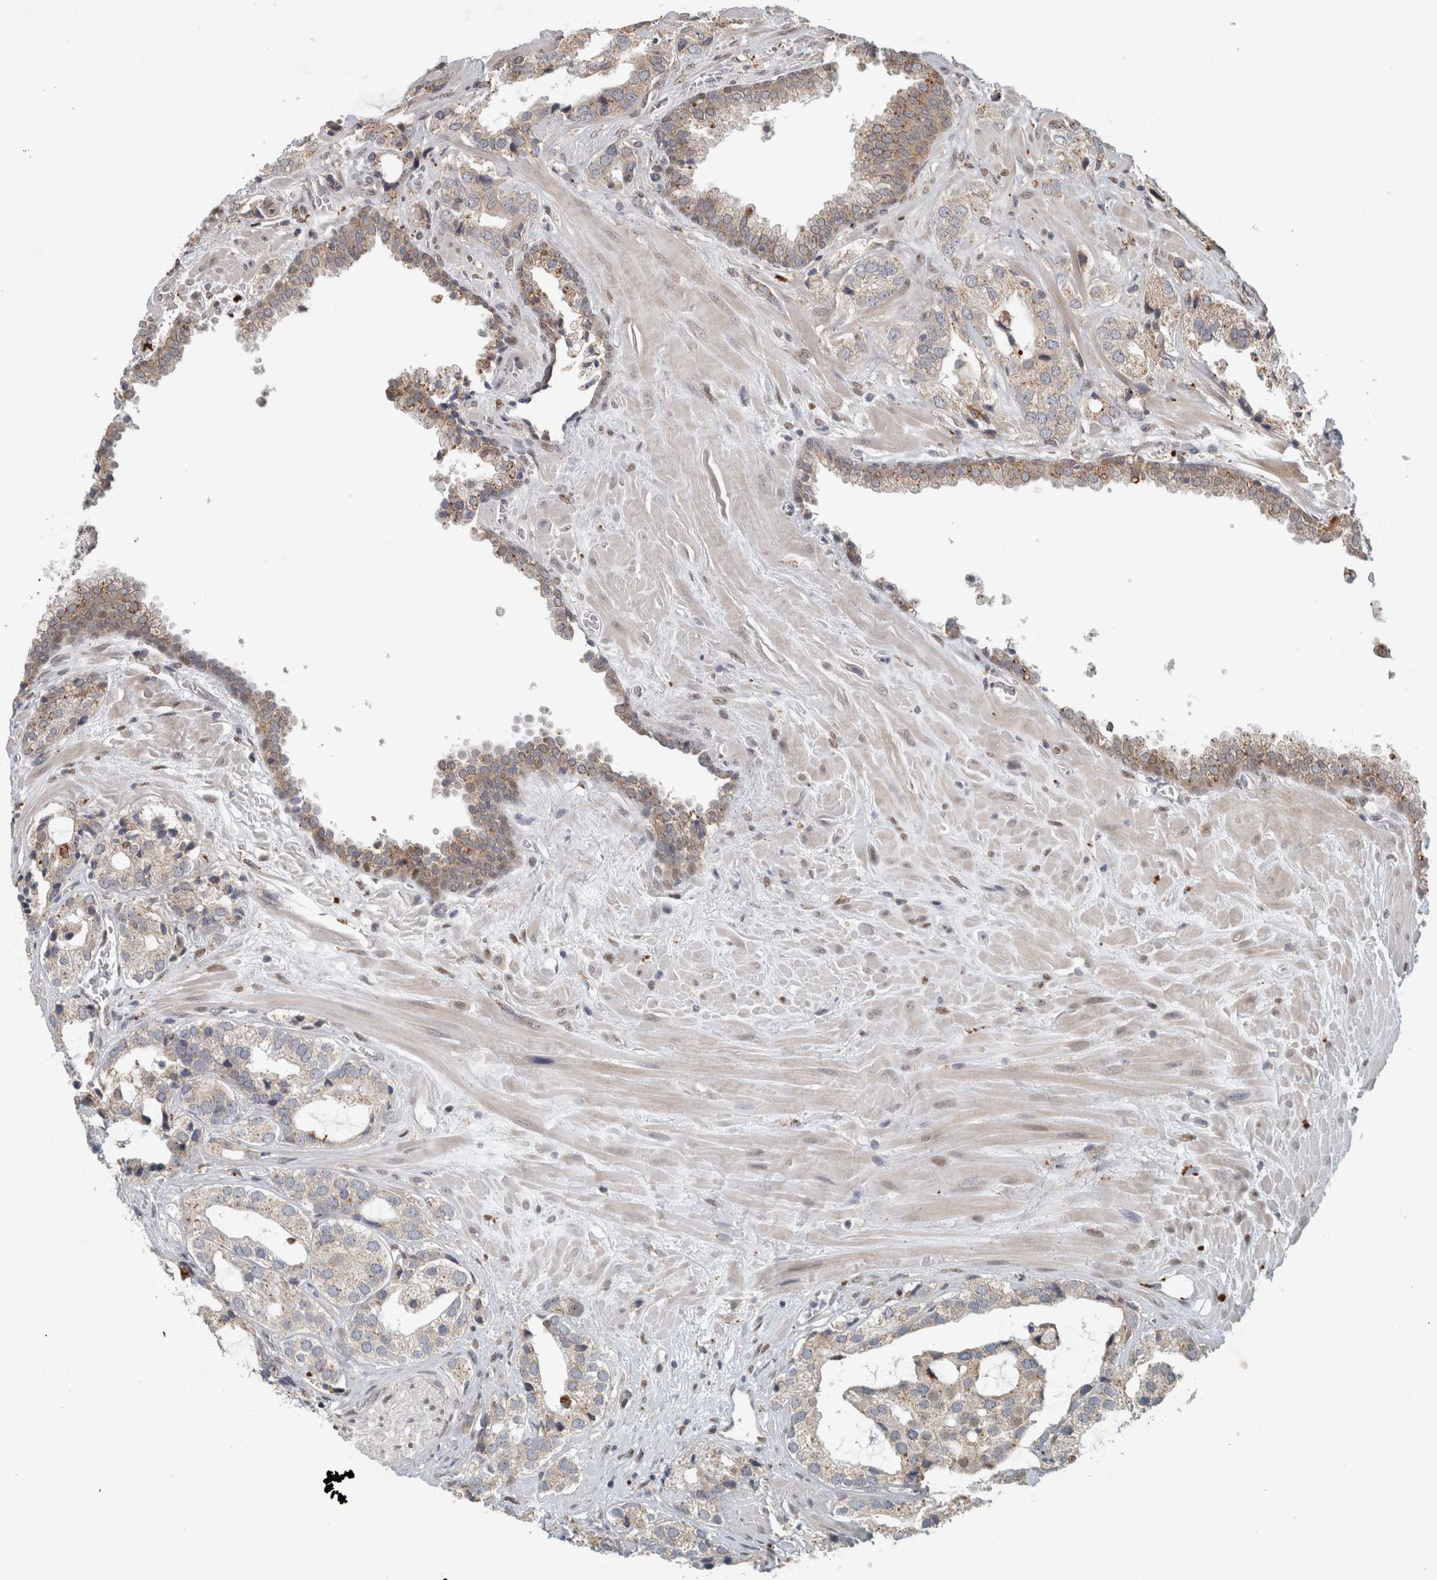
{"staining": {"intensity": "weak", "quantity": ">75%", "location": "cytoplasmic/membranous"}, "tissue": "prostate cancer", "cell_type": "Tumor cells", "image_type": "cancer", "snomed": [{"axis": "morphology", "description": "Adenocarcinoma, High grade"}, {"axis": "topography", "description": "Prostate"}], "caption": "DAB immunohistochemical staining of human adenocarcinoma (high-grade) (prostate) exhibits weak cytoplasmic/membranous protein expression in approximately >75% of tumor cells.", "gene": "NAB2", "patient": {"sex": "male", "age": 66}}